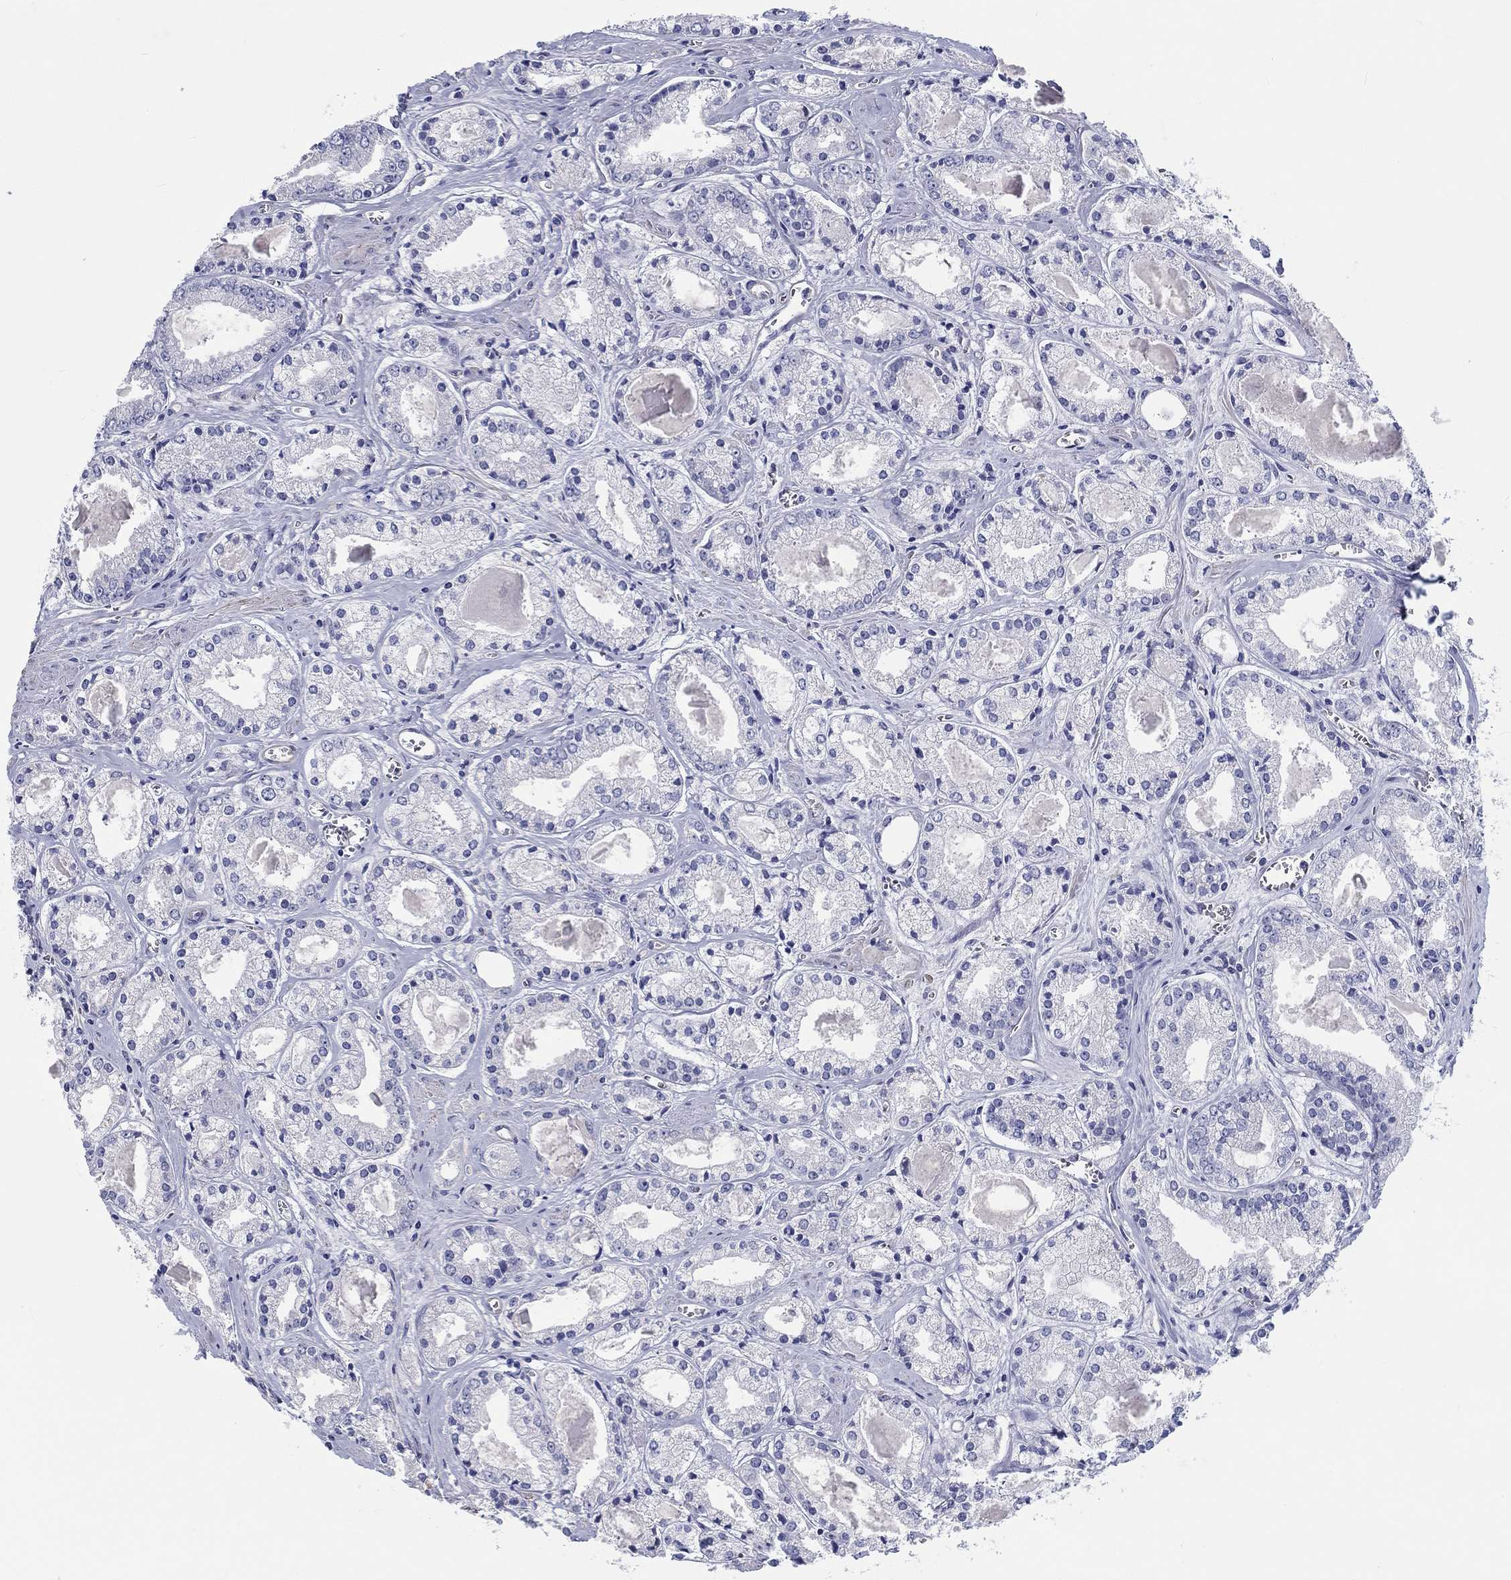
{"staining": {"intensity": "negative", "quantity": "none", "location": "none"}, "tissue": "prostate cancer", "cell_type": "Tumor cells", "image_type": "cancer", "snomed": [{"axis": "morphology", "description": "Adenocarcinoma, NOS"}, {"axis": "topography", "description": "Prostate"}], "caption": "High power microscopy histopathology image of an IHC image of prostate cancer (adenocarcinoma), revealing no significant positivity in tumor cells.", "gene": "CRYGD", "patient": {"sex": "male", "age": 72}}